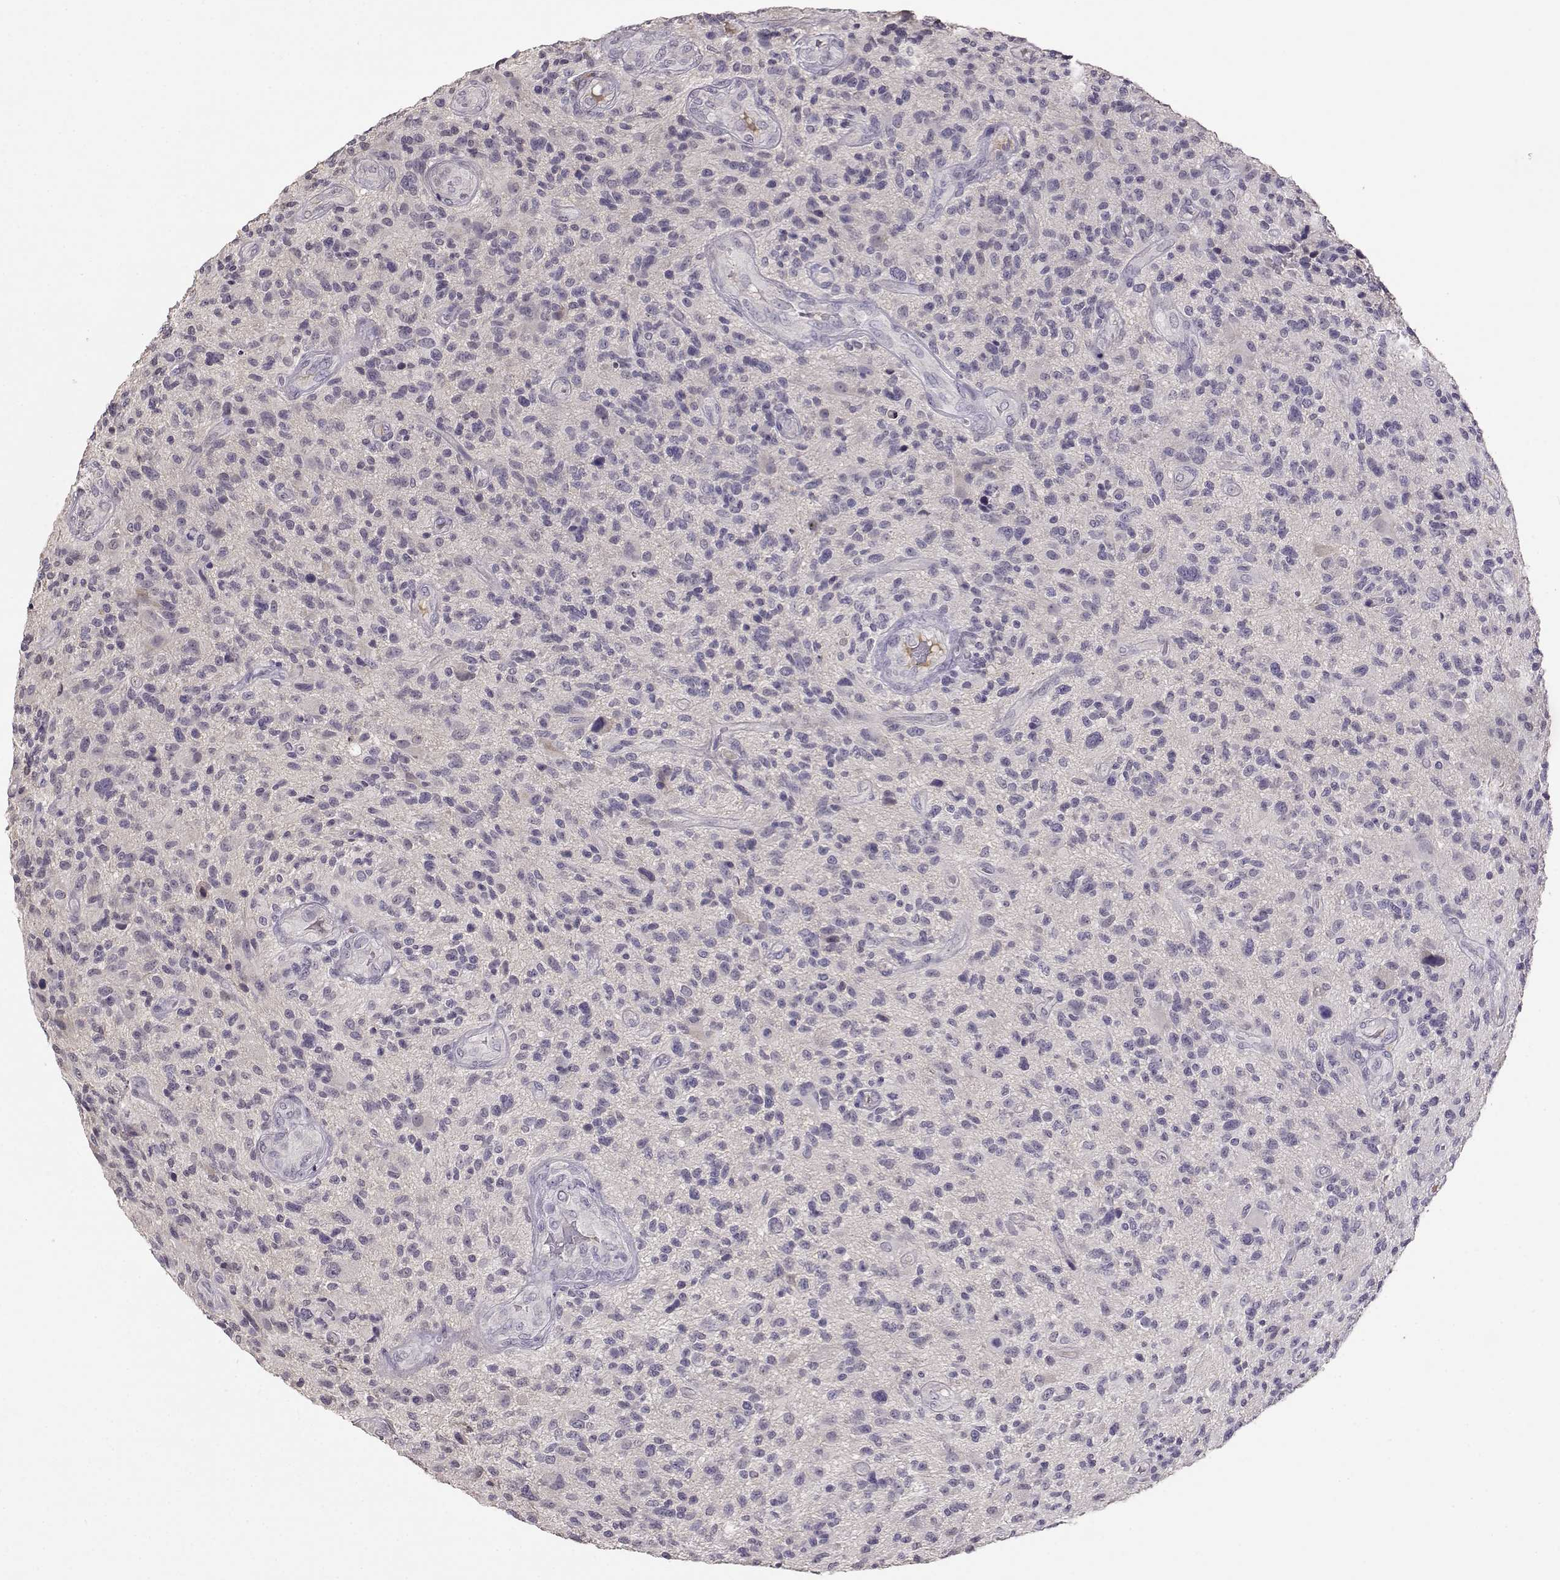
{"staining": {"intensity": "negative", "quantity": "none", "location": "none"}, "tissue": "glioma", "cell_type": "Tumor cells", "image_type": "cancer", "snomed": [{"axis": "morphology", "description": "Glioma, malignant, High grade"}, {"axis": "topography", "description": "Brain"}], "caption": "High power microscopy micrograph of an immunohistochemistry (IHC) photomicrograph of glioma, revealing no significant staining in tumor cells.", "gene": "TACR1", "patient": {"sex": "male", "age": 47}}